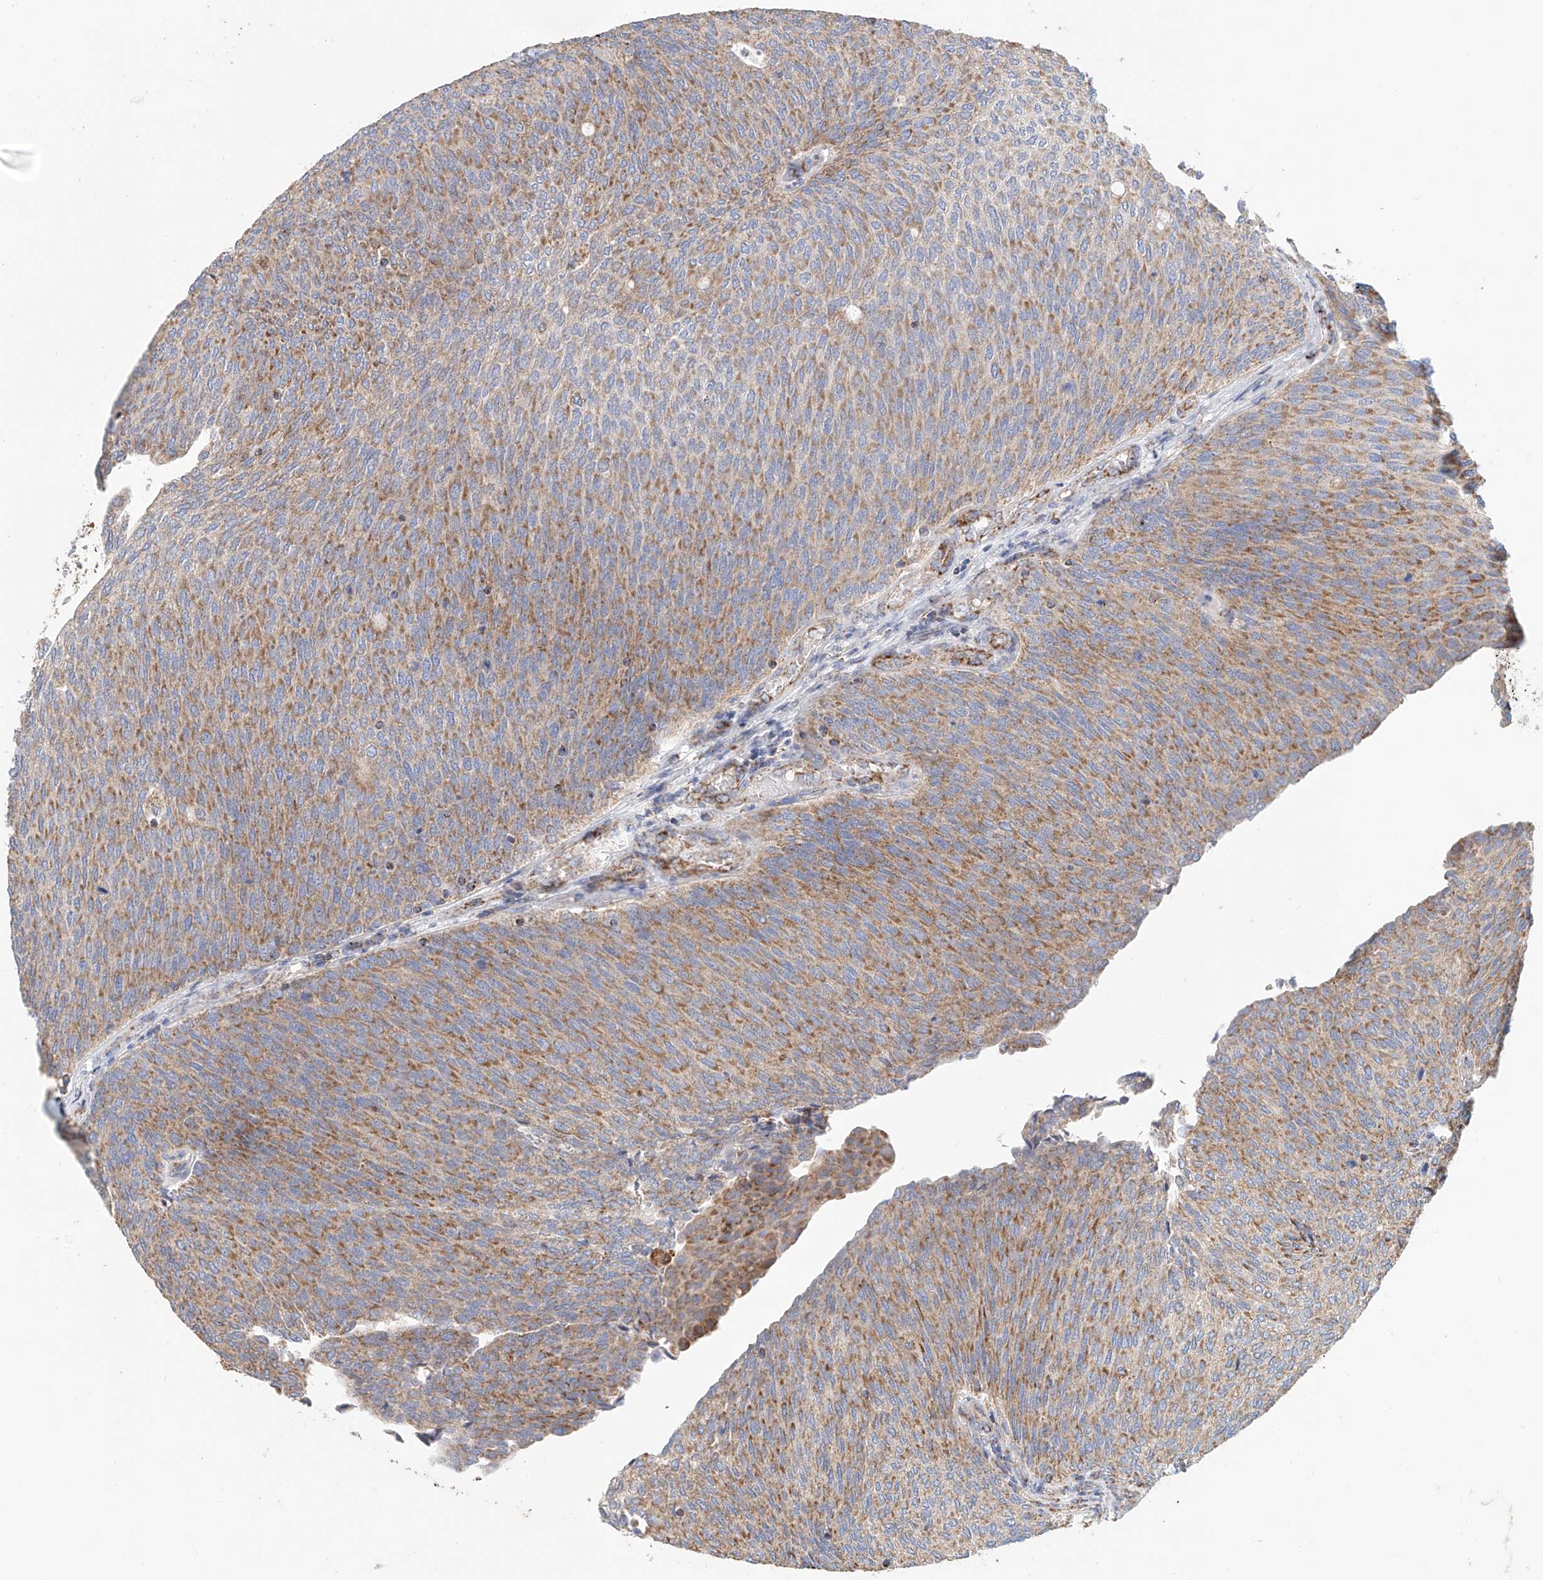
{"staining": {"intensity": "moderate", "quantity": ">75%", "location": "cytoplasmic/membranous"}, "tissue": "urothelial cancer", "cell_type": "Tumor cells", "image_type": "cancer", "snomed": [{"axis": "morphology", "description": "Urothelial carcinoma, Low grade"}, {"axis": "topography", "description": "Urinary bladder"}], "caption": "Tumor cells reveal moderate cytoplasmic/membranous positivity in approximately >75% of cells in urothelial cancer.", "gene": "MCL1", "patient": {"sex": "female", "age": 79}}